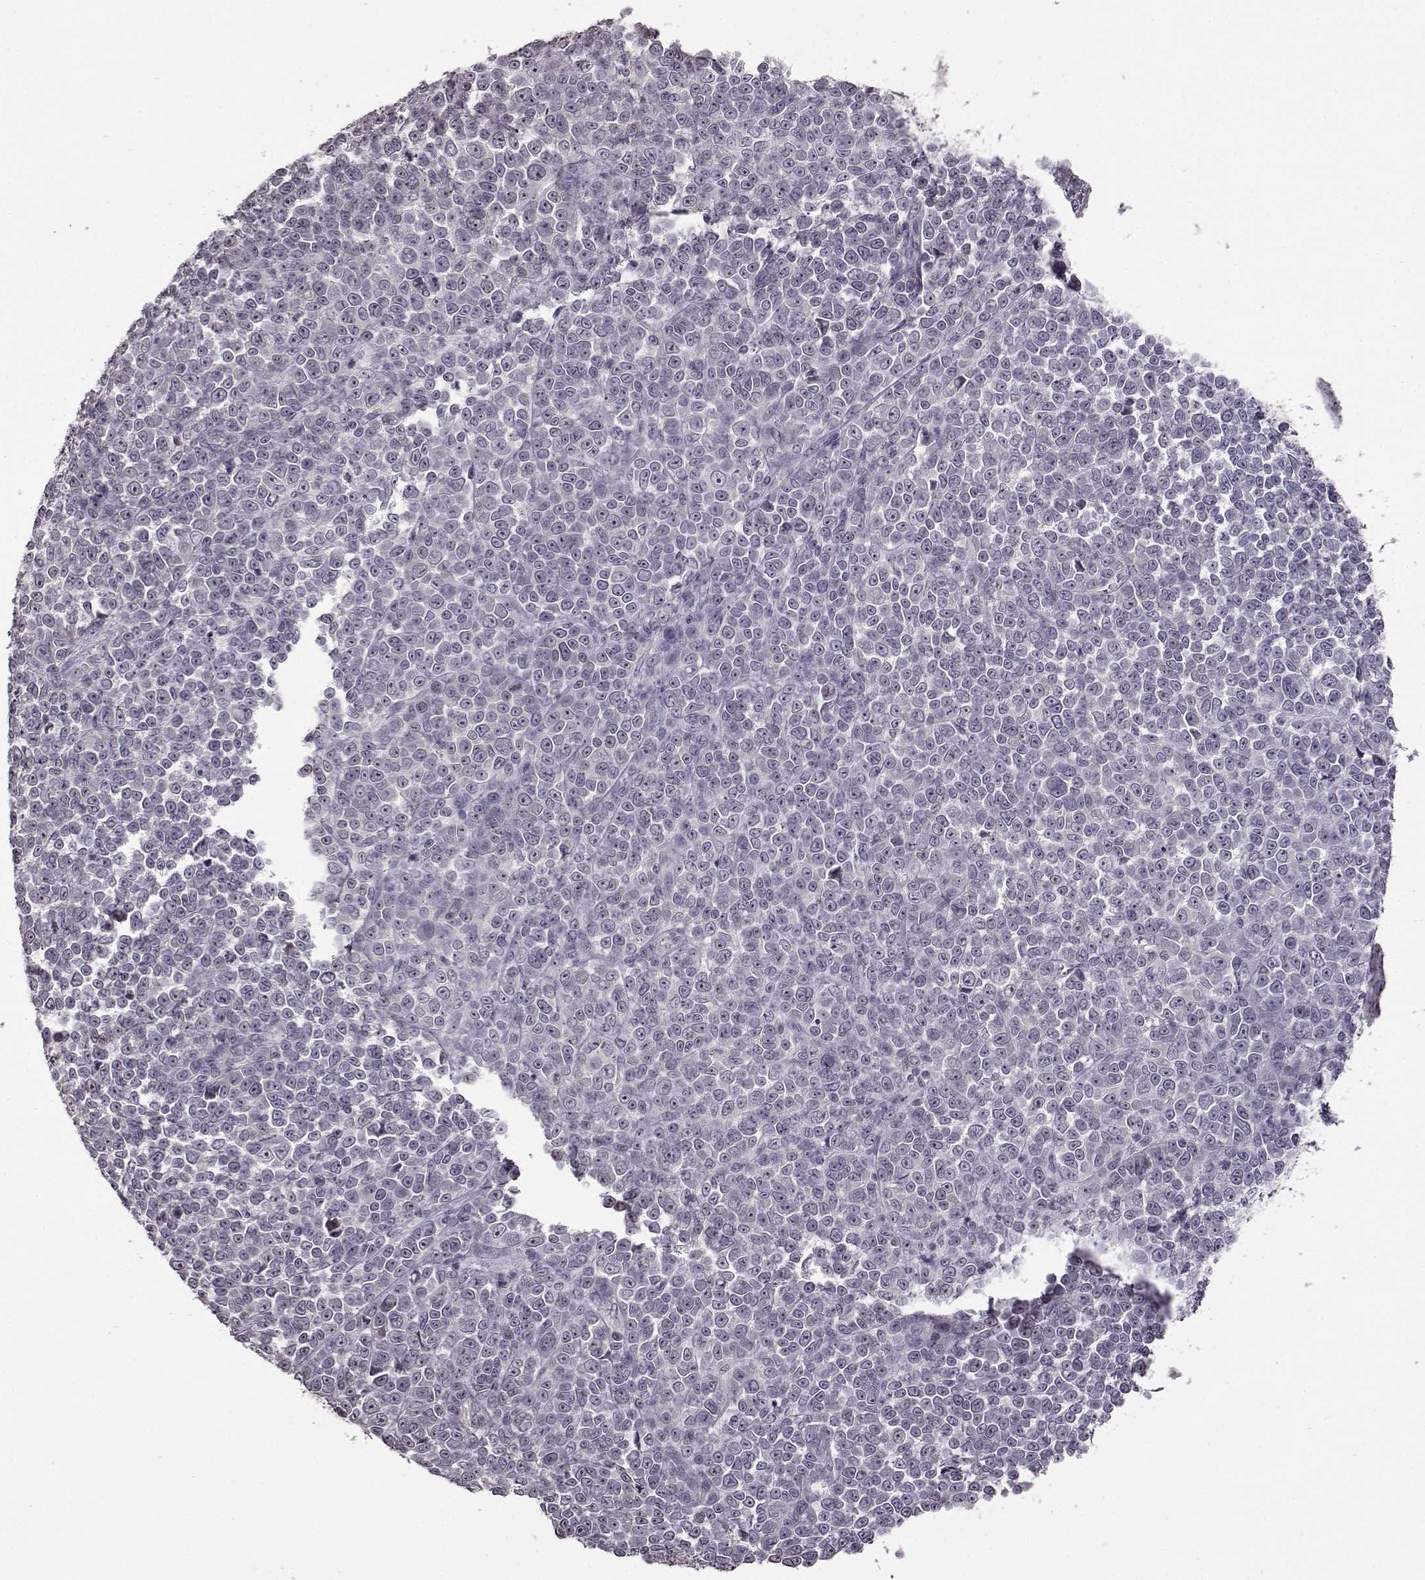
{"staining": {"intensity": "negative", "quantity": "none", "location": "none"}, "tissue": "melanoma", "cell_type": "Tumor cells", "image_type": "cancer", "snomed": [{"axis": "morphology", "description": "Malignant melanoma, NOS"}, {"axis": "topography", "description": "Skin"}], "caption": "Immunohistochemistry photomicrograph of neoplastic tissue: human melanoma stained with DAB (3,3'-diaminobenzidine) reveals no significant protein positivity in tumor cells.", "gene": "FSHB", "patient": {"sex": "female", "age": 95}}